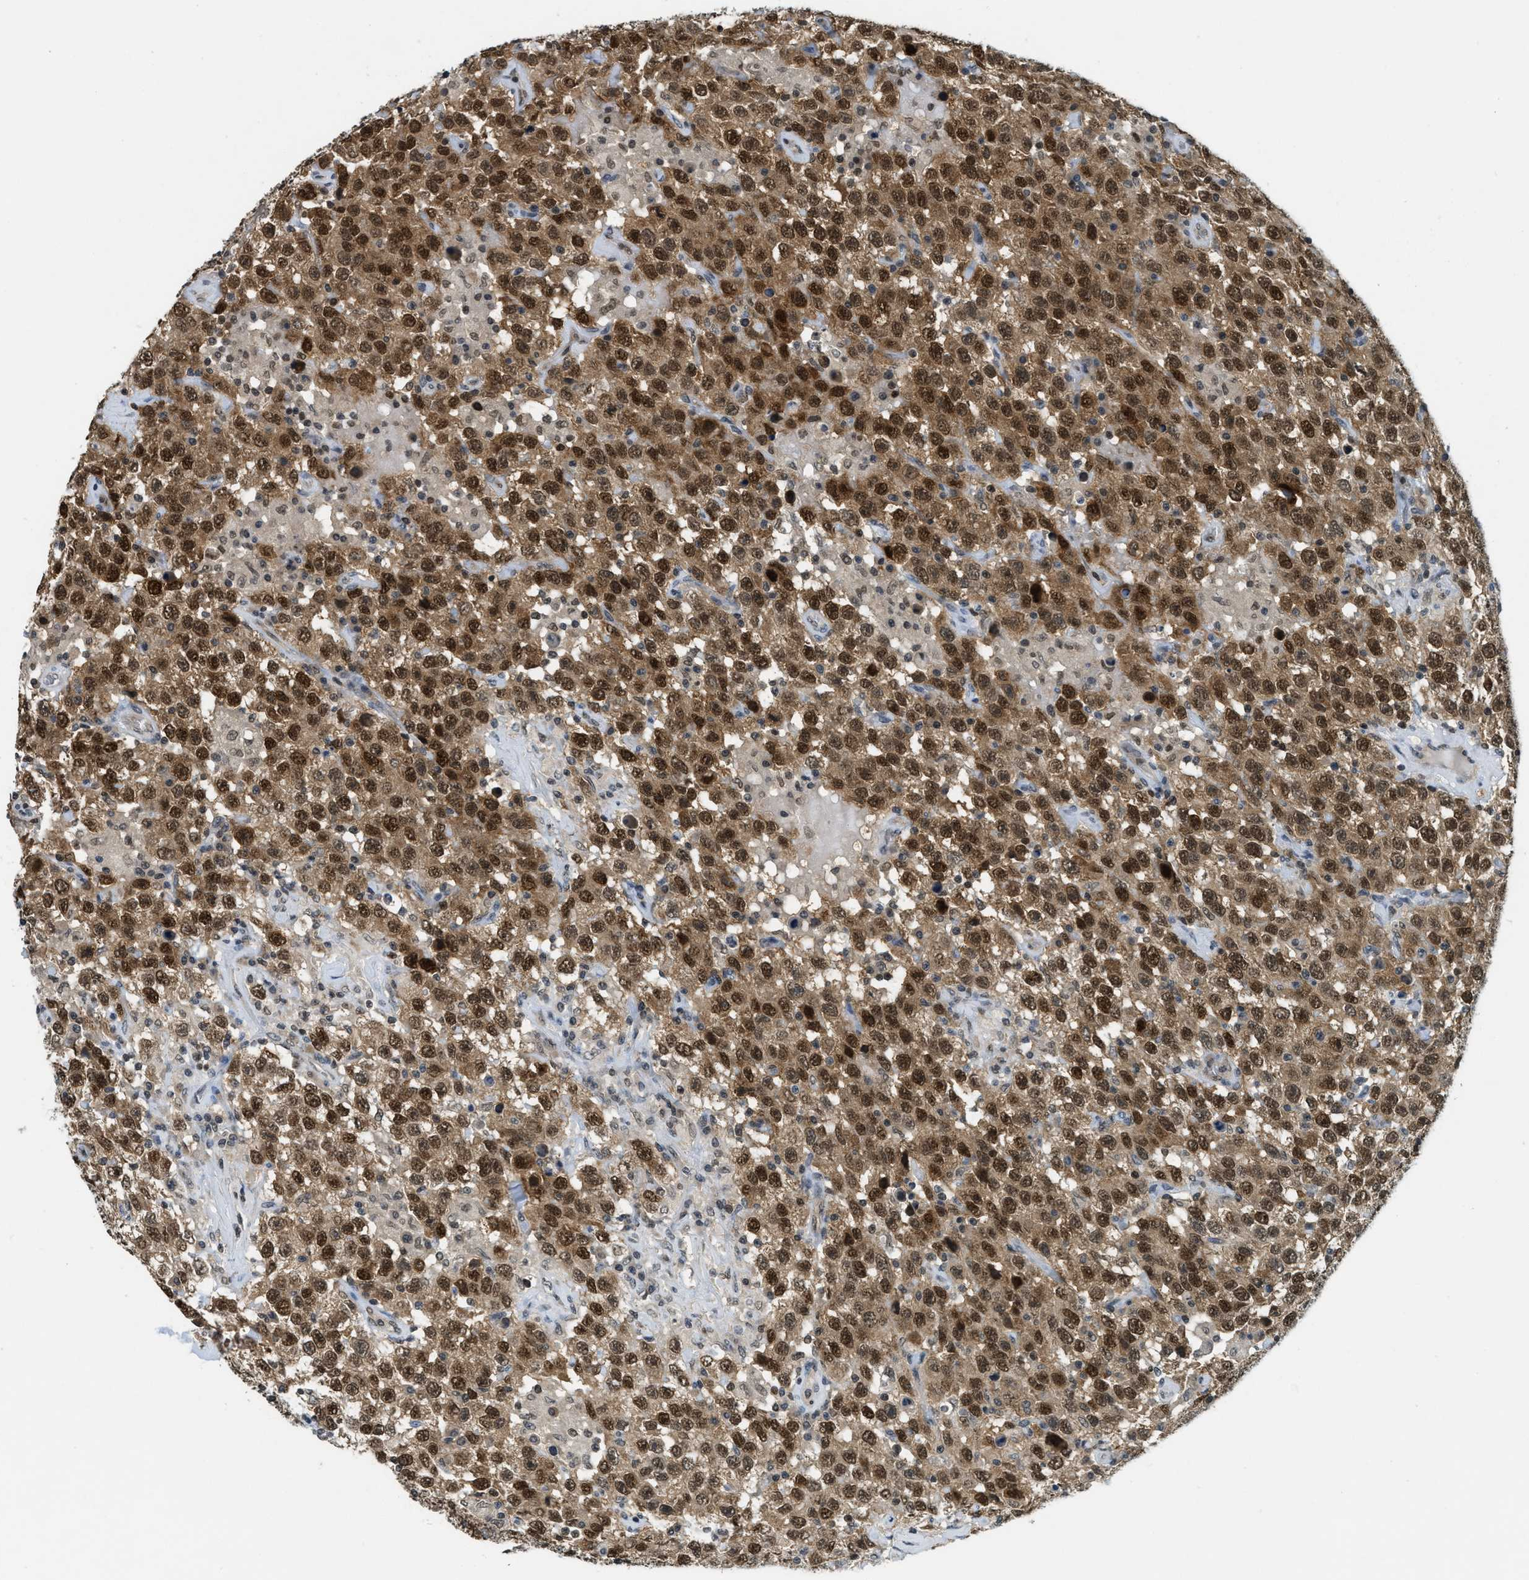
{"staining": {"intensity": "strong", "quantity": ">75%", "location": "cytoplasmic/membranous,nuclear"}, "tissue": "testis cancer", "cell_type": "Tumor cells", "image_type": "cancer", "snomed": [{"axis": "morphology", "description": "Seminoma, NOS"}, {"axis": "topography", "description": "Testis"}], "caption": "Immunohistochemistry (IHC) of human testis seminoma demonstrates high levels of strong cytoplasmic/membranous and nuclear expression in about >75% of tumor cells.", "gene": "DNAJB1", "patient": {"sex": "male", "age": 41}}